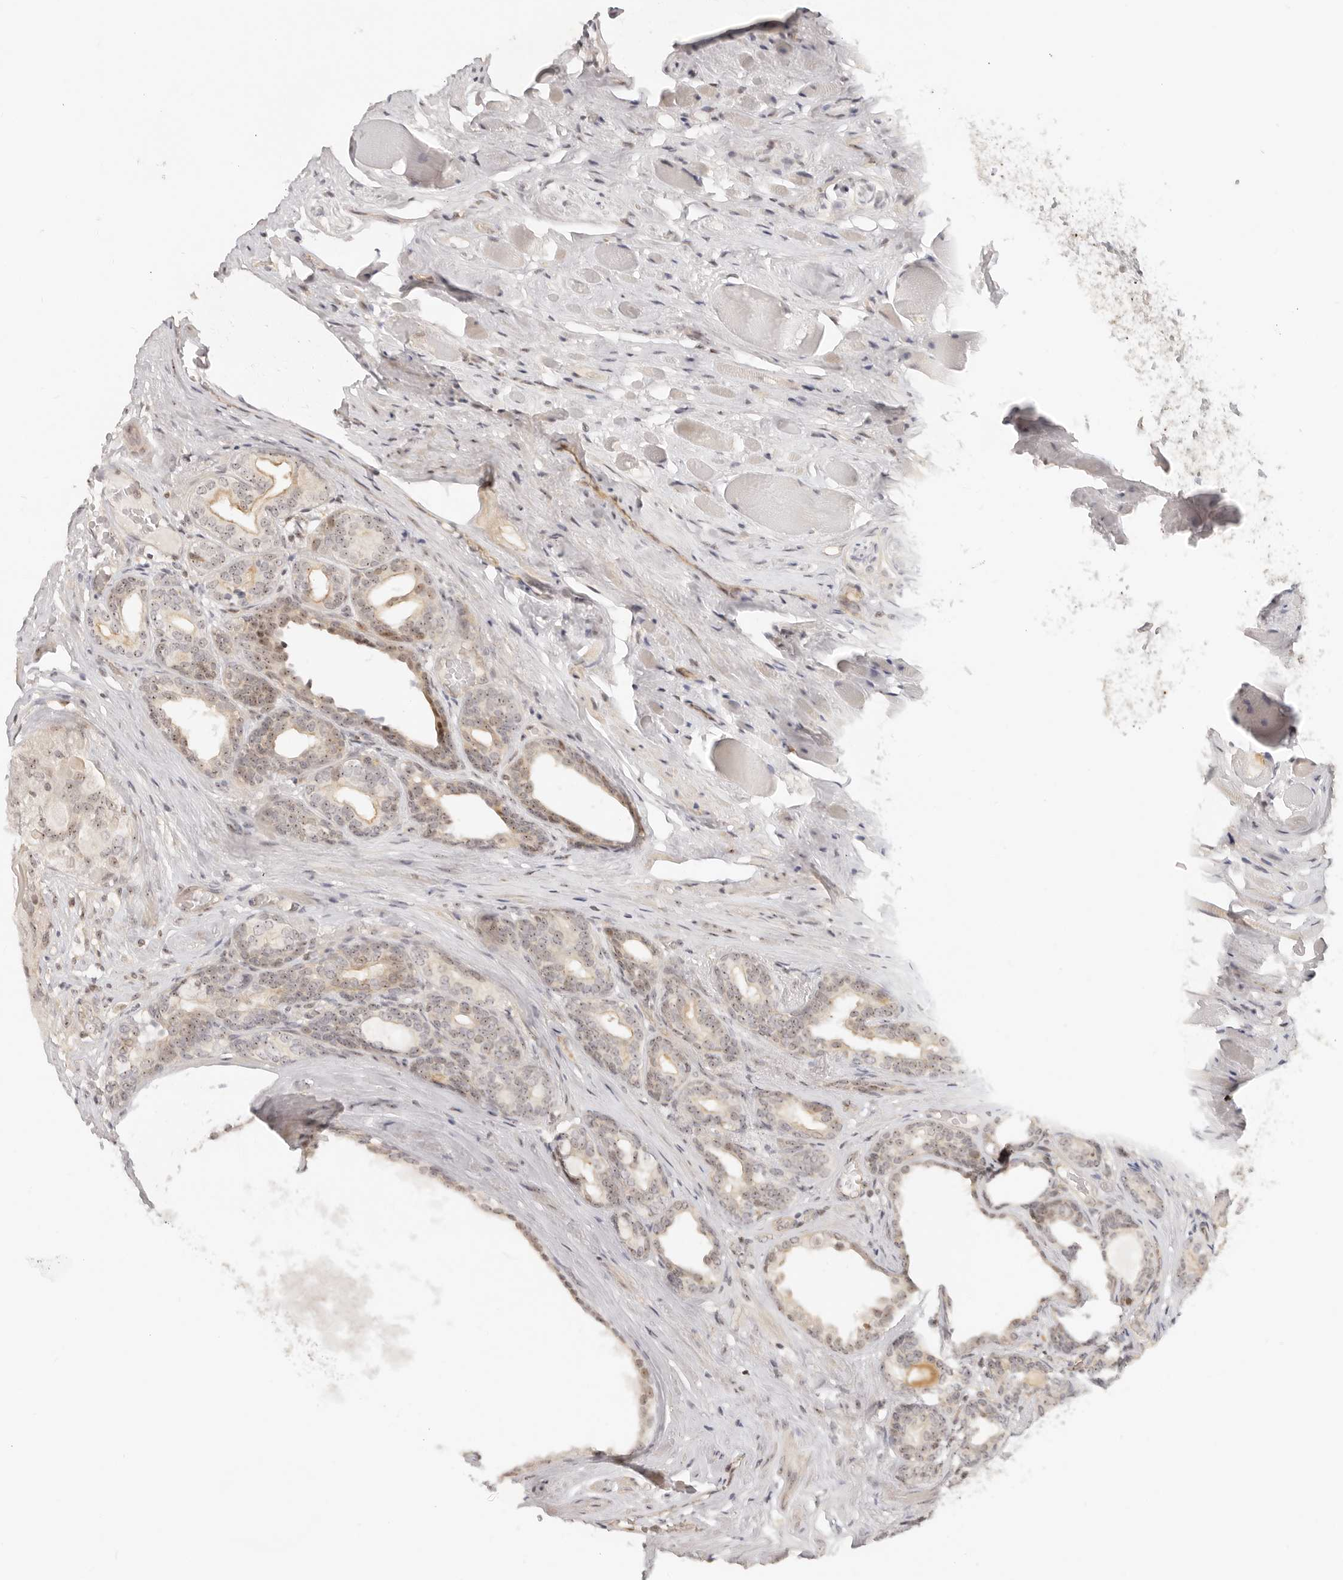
{"staining": {"intensity": "weak", "quantity": ">75%", "location": "nuclear"}, "tissue": "prostate cancer", "cell_type": "Tumor cells", "image_type": "cancer", "snomed": [{"axis": "morphology", "description": "Adenocarcinoma, Low grade"}, {"axis": "topography", "description": "Prostate"}], "caption": "Protein staining displays weak nuclear expression in about >75% of tumor cells in low-grade adenocarcinoma (prostate).", "gene": "BAP1", "patient": {"sex": "male", "age": 72}}